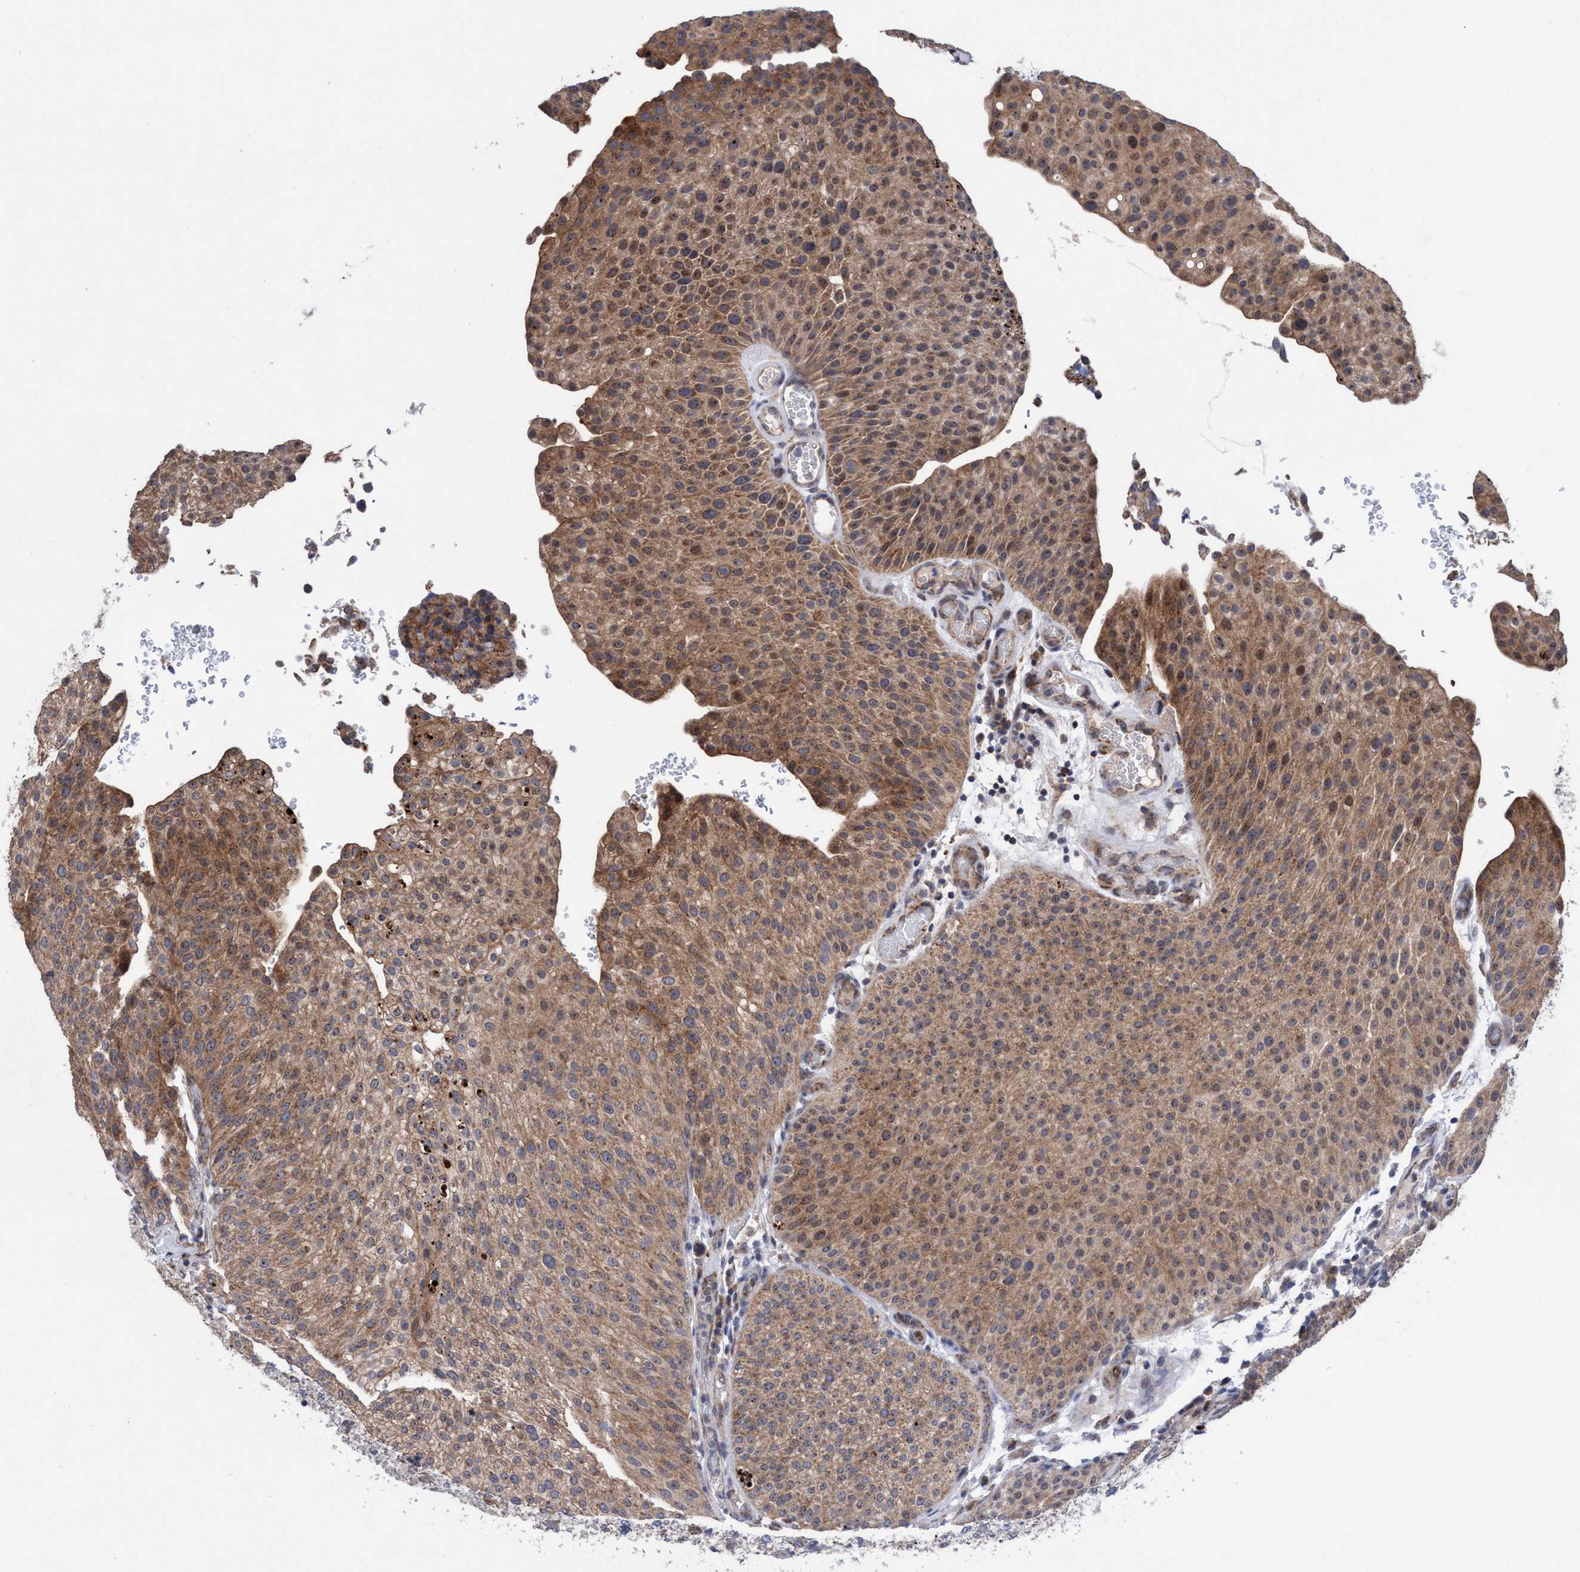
{"staining": {"intensity": "moderate", "quantity": ">75%", "location": "cytoplasmic/membranous,nuclear"}, "tissue": "urothelial cancer", "cell_type": "Tumor cells", "image_type": "cancer", "snomed": [{"axis": "morphology", "description": "Urothelial carcinoma, Low grade"}, {"axis": "topography", "description": "Smooth muscle"}, {"axis": "topography", "description": "Urinary bladder"}], "caption": "Moderate cytoplasmic/membranous and nuclear expression for a protein is identified in about >75% of tumor cells of urothelial carcinoma (low-grade) using immunohistochemistry.", "gene": "P2RY14", "patient": {"sex": "male", "age": 60}}